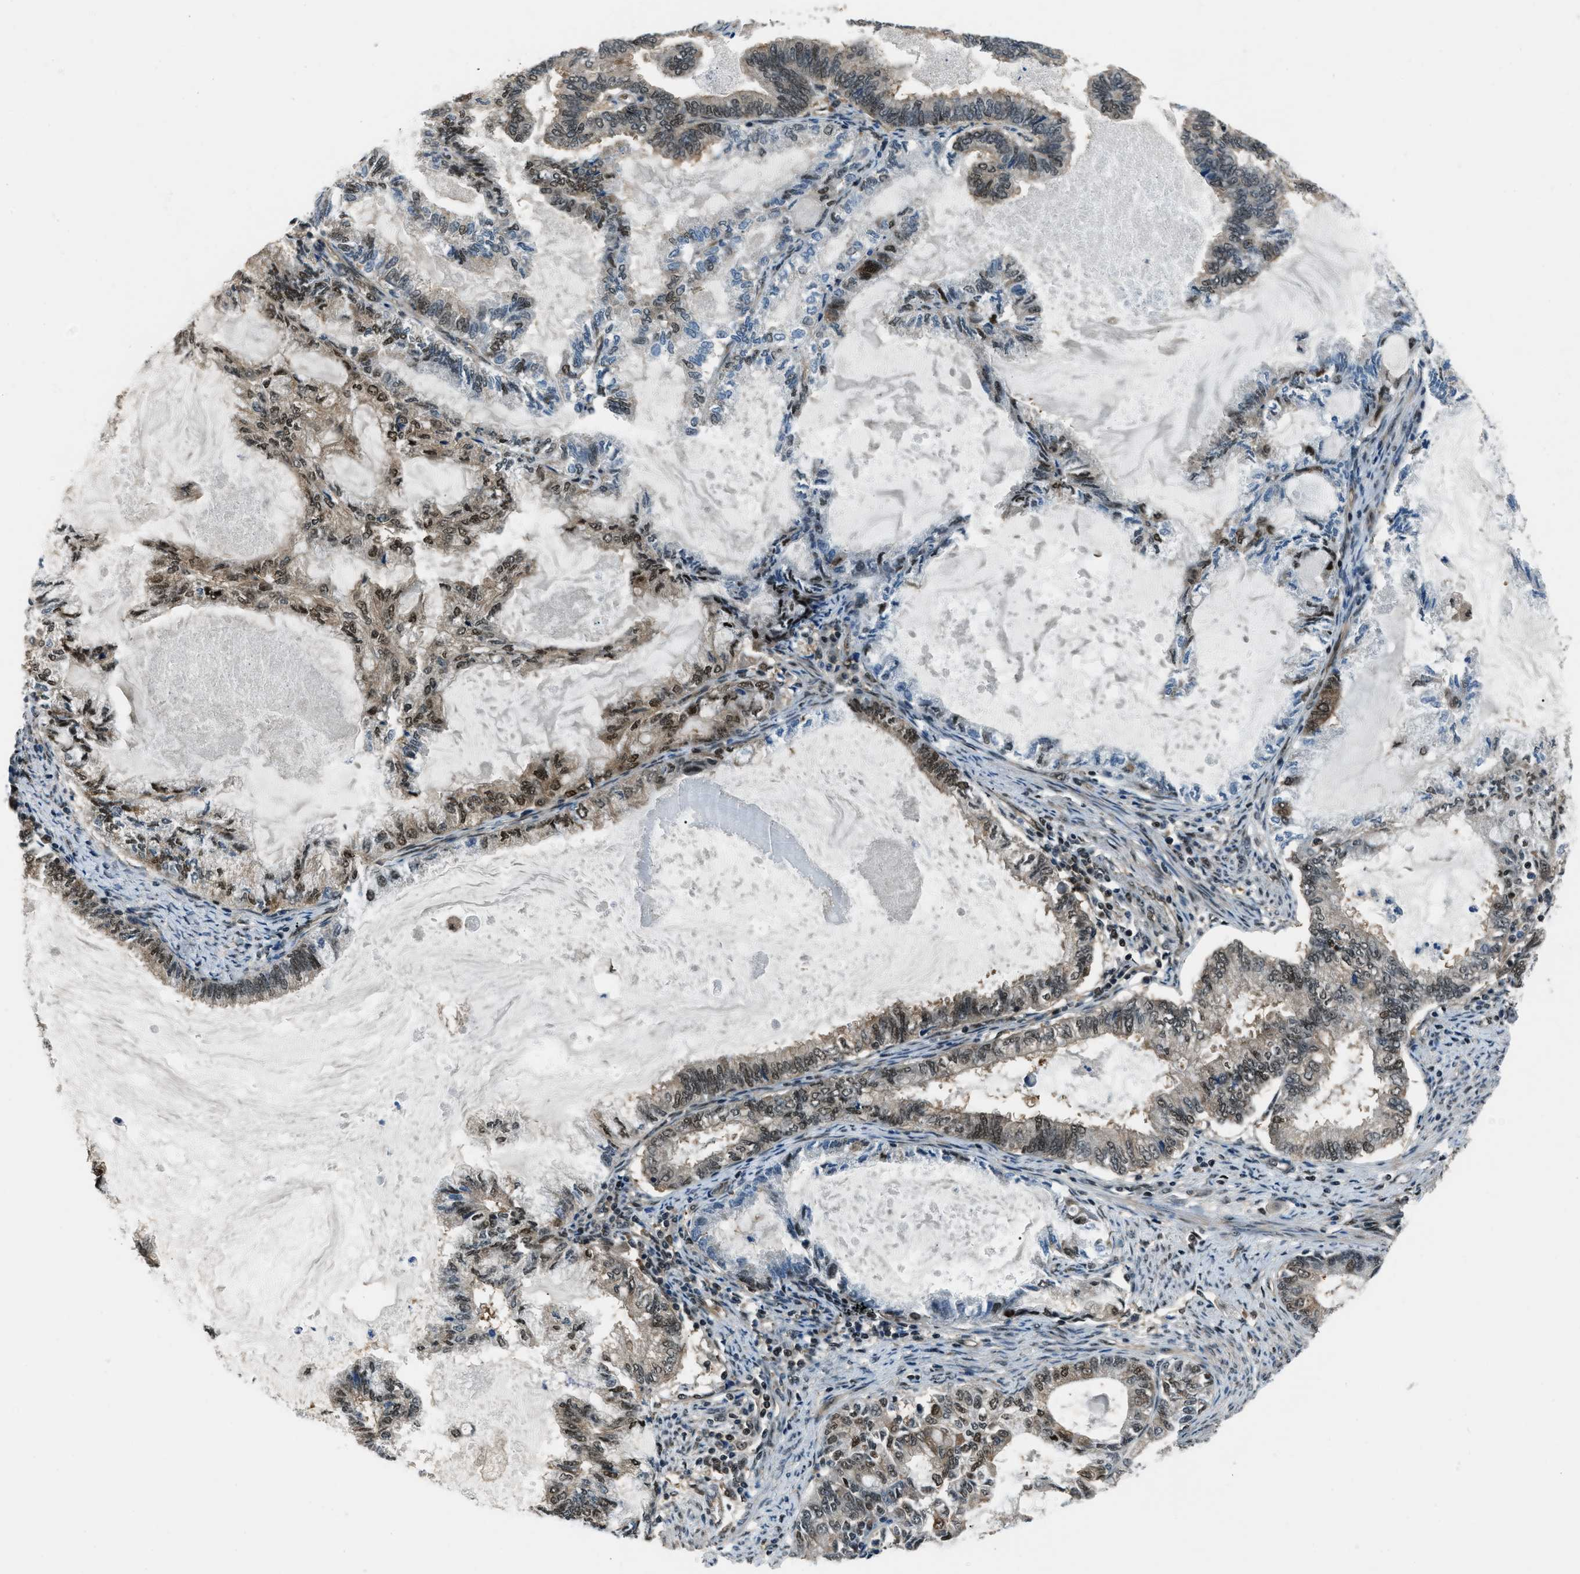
{"staining": {"intensity": "moderate", "quantity": ">75%", "location": "cytoplasmic/membranous,nuclear"}, "tissue": "endometrial cancer", "cell_type": "Tumor cells", "image_type": "cancer", "snomed": [{"axis": "morphology", "description": "Adenocarcinoma, NOS"}, {"axis": "topography", "description": "Endometrium"}], "caption": "Tumor cells exhibit medium levels of moderate cytoplasmic/membranous and nuclear staining in about >75% of cells in endometrial cancer. The staining was performed using DAB (3,3'-diaminobenzidine) to visualize the protein expression in brown, while the nuclei were stained in blue with hematoxylin (Magnification: 20x).", "gene": "NUDCD3", "patient": {"sex": "female", "age": 86}}